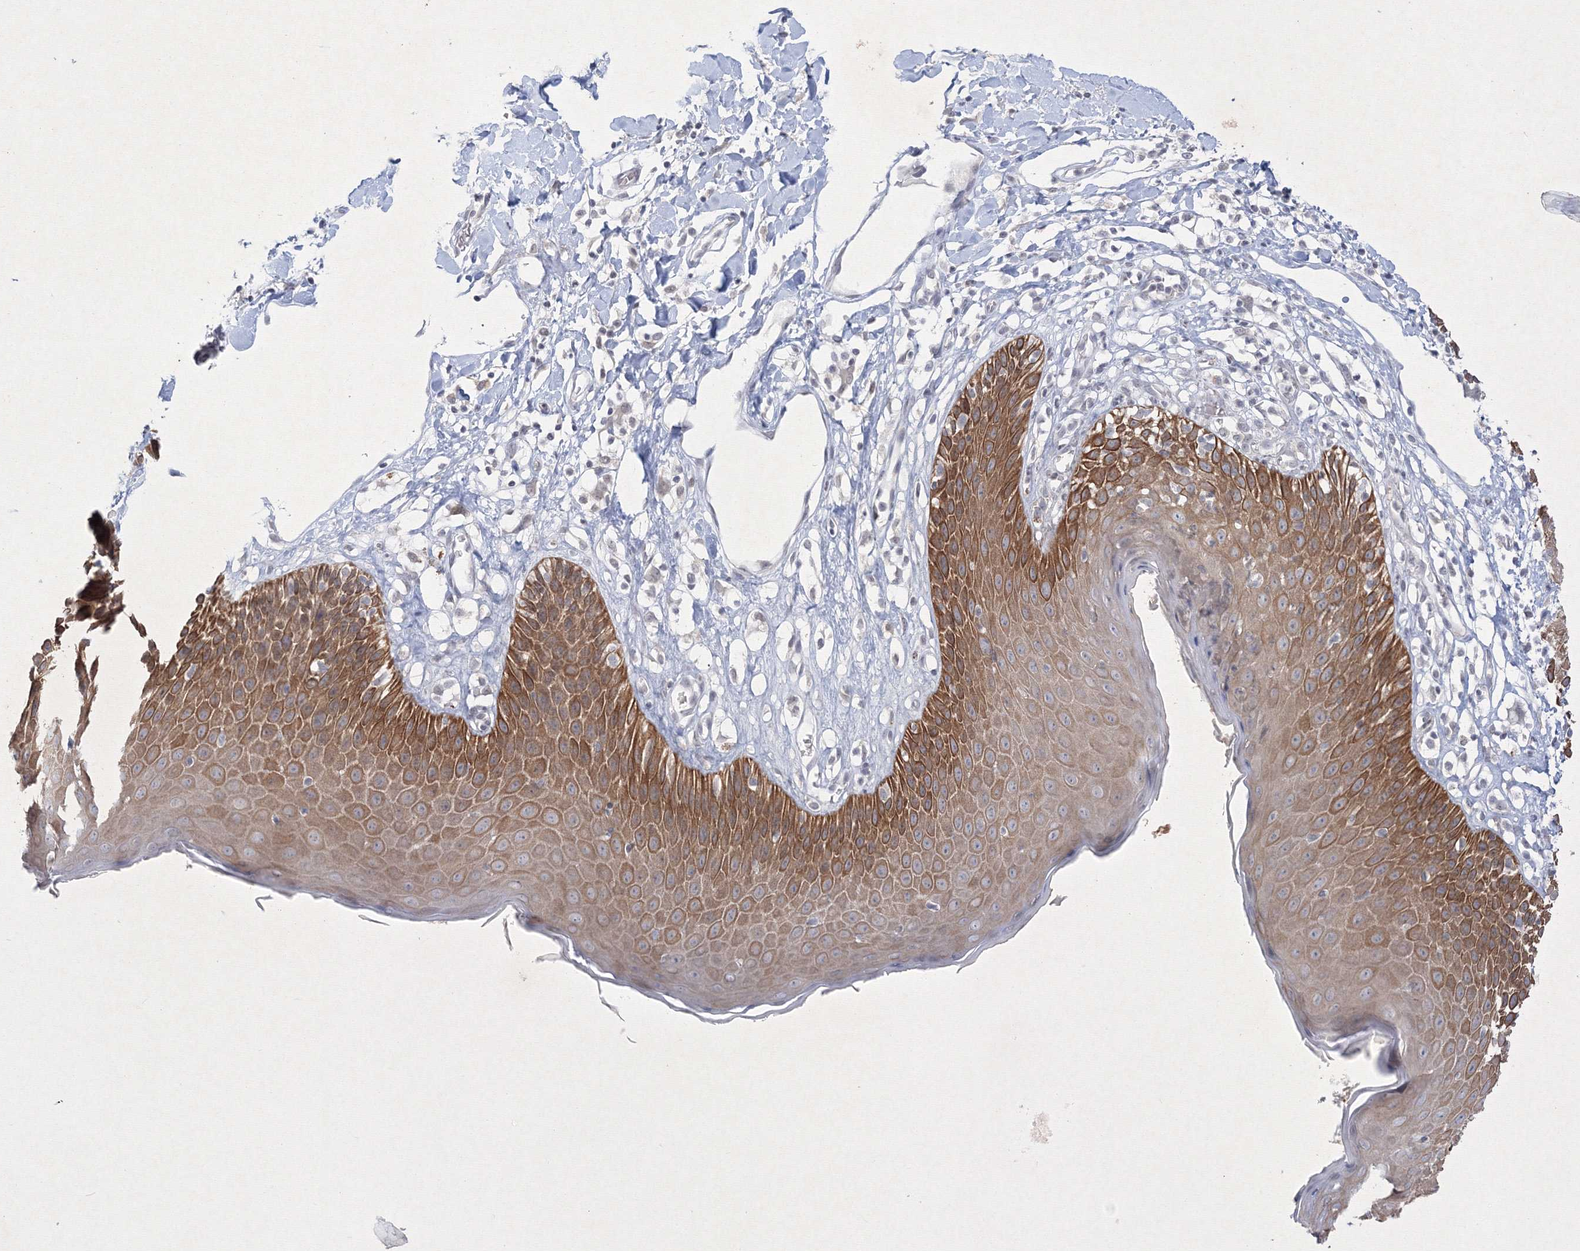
{"staining": {"intensity": "strong", "quantity": "25%-75%", "location": "cytoplasmic/membranous"}, "tissue": "skin", "cell_type": "Epidermal cells", "image_type": "normal", "snomed": [{"axis": "morphology", "description": "Normal tissue, NOS"}, {"axis": "topography", "description": "Vulva"}], "caption": "Unremarkable skin demonstrates strong cytoplasmic/membranous positivity in about 25%-75% of epidermal cells, visualized by immunohistochemistry.", "gene": "NXPE3", "patient": {"sex": "female", "age": 68}}